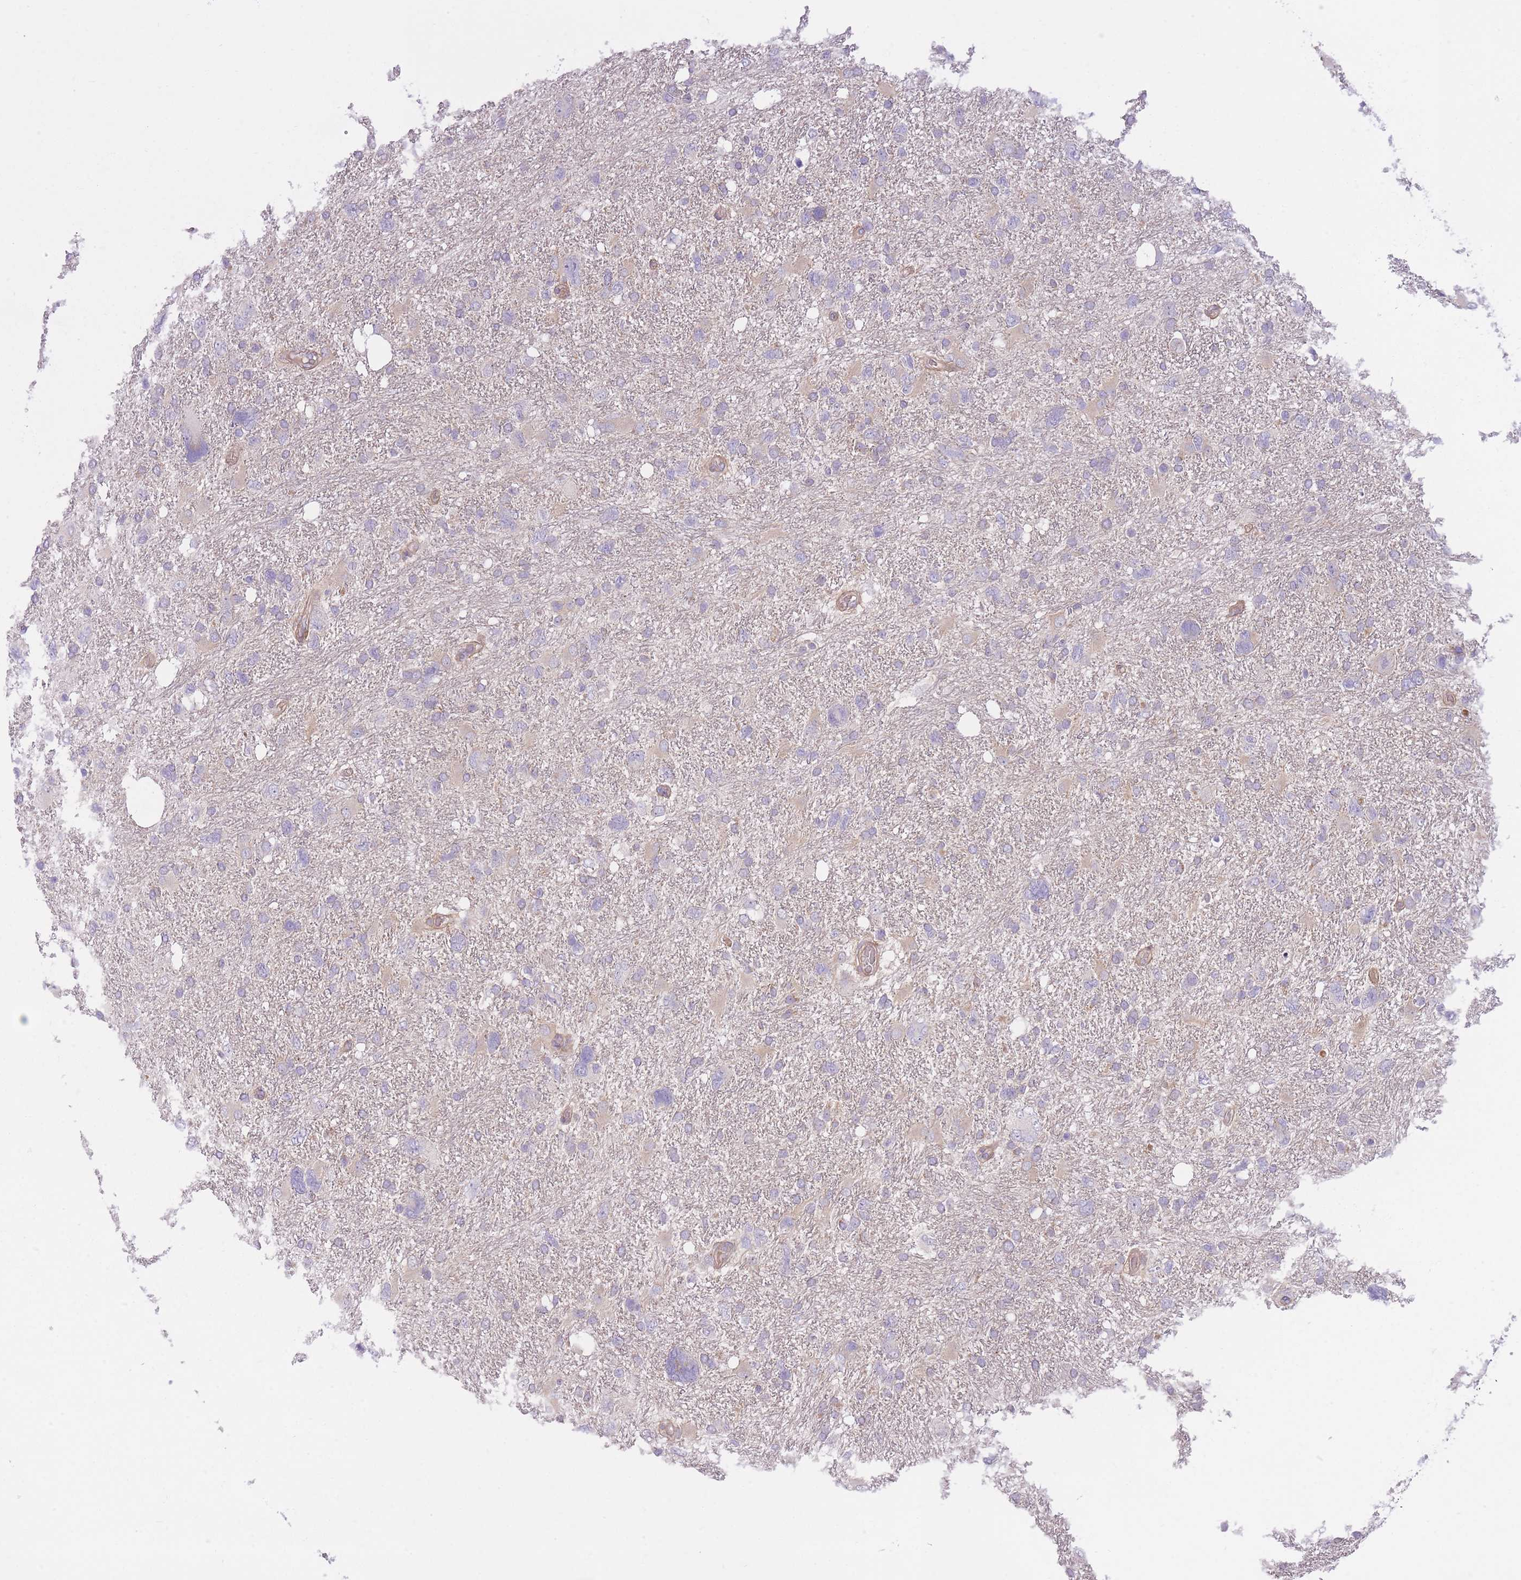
{"staining": {"intensity": "negative", "quantity": "none", "location": "none"}, "tissue": "glioma", "cell_type": "Tumor cells", "image_type": "cancer", "snomed": [{"axis": "morphology", "description": "Glioma, malignant, High grade"}, {"axis": "topography", "description": "Brain"}], "caption": "Glioma was stained to show a protein in brown. There is no significant positivity in tumor cells.", "gene": "REV1", "patient": {"sex": "male", "age": 61}}